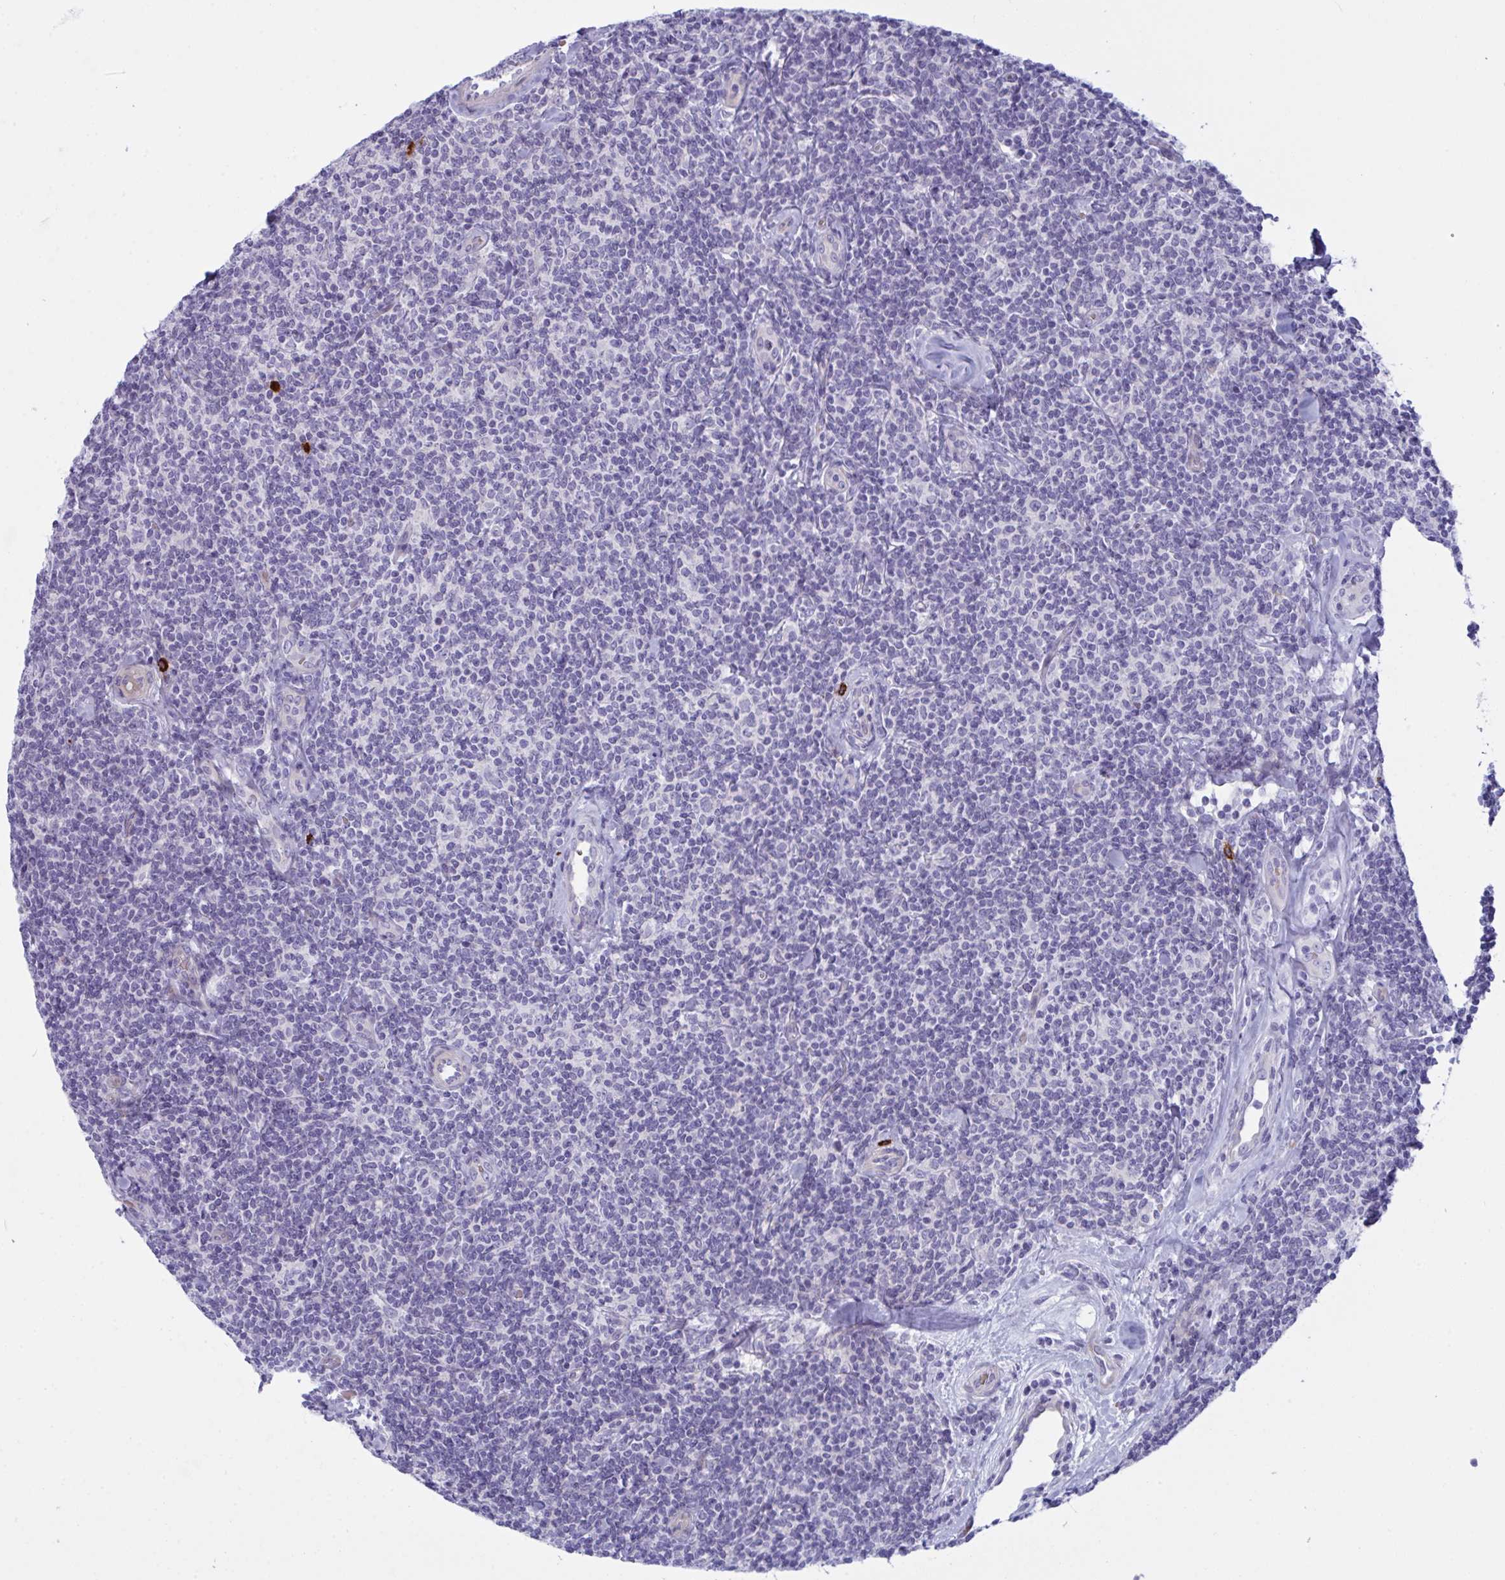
{"staining": {"intensity": "negative", "quantity": "none", "location": "none"}, "tissue": "lymphoma", "cell_type": "Tumor cells", "image_type": "cancer", "snomed": [{"axis": "morphology", "description": "Malignant lymphoma, non-Hodgkin's type, Low grade"}, {"axis": "topography", "description": "Lymph node"}], "caption": "A histopathology image of lymphoma stained for a protein exhibits no brown staining in tumor cells.", "gene": "ZNF684", "patient": {"sex": "female", "age": 56}}